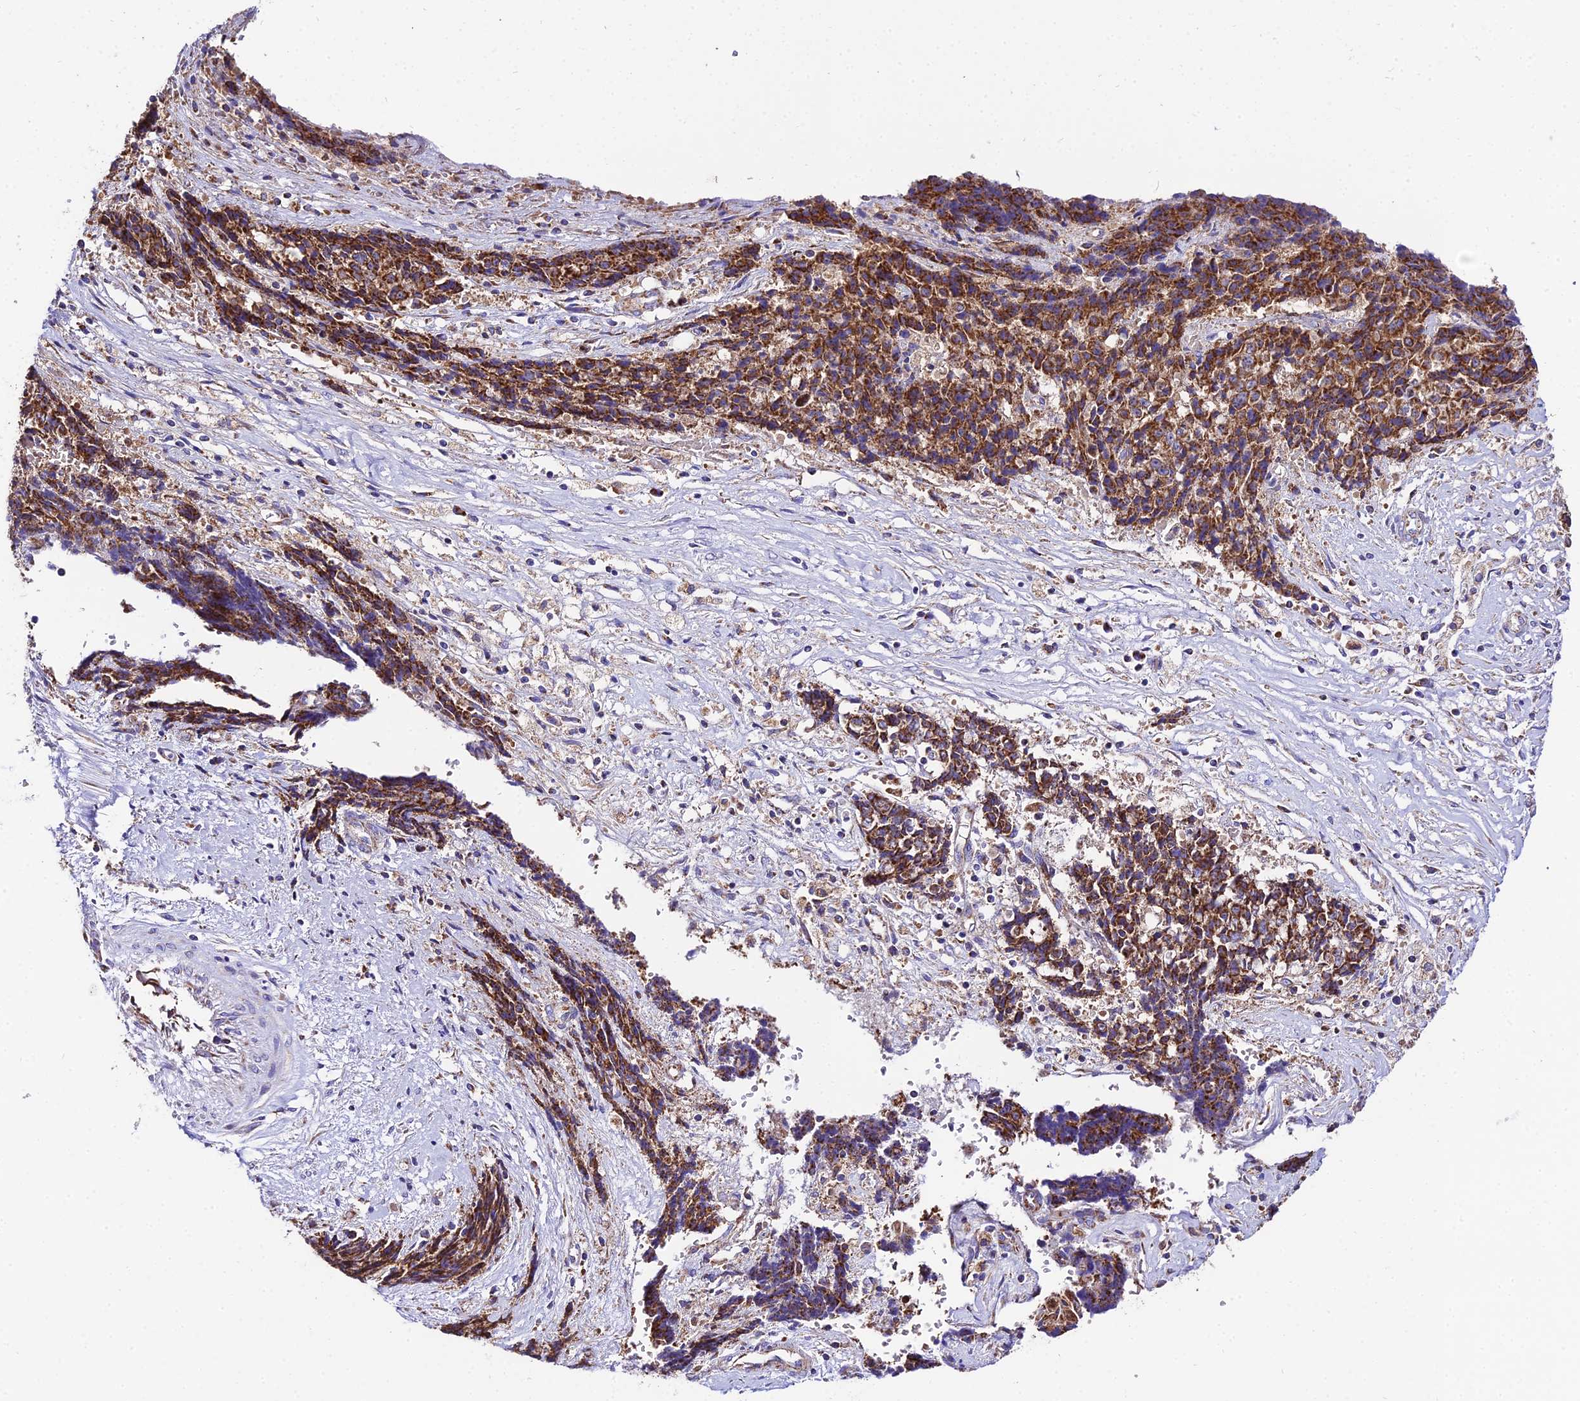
{"staining": {"intensity": "strong", "quantity": ">75%", "location": "cytoplasmic/membranous"}, "tissue": "ovarian cancer", "cell_type": "Tumor cells", "image_type": "cancer", "snomed": [{"axis": "morphology", "description": "Carcinoma, endometroid"}, {"axis": "topography", "description": "Ovary"}], "caption": "DAB (3,3'-diaminobenzidine) immunohistochemical staining of human ovarian endometroid carcinoma displays strong cytoplasmic/membranous protein expression in approximately >75% of tumor cells.", "gene": "OCIAD1", "patient": {"sex": "female", "age": 42}}